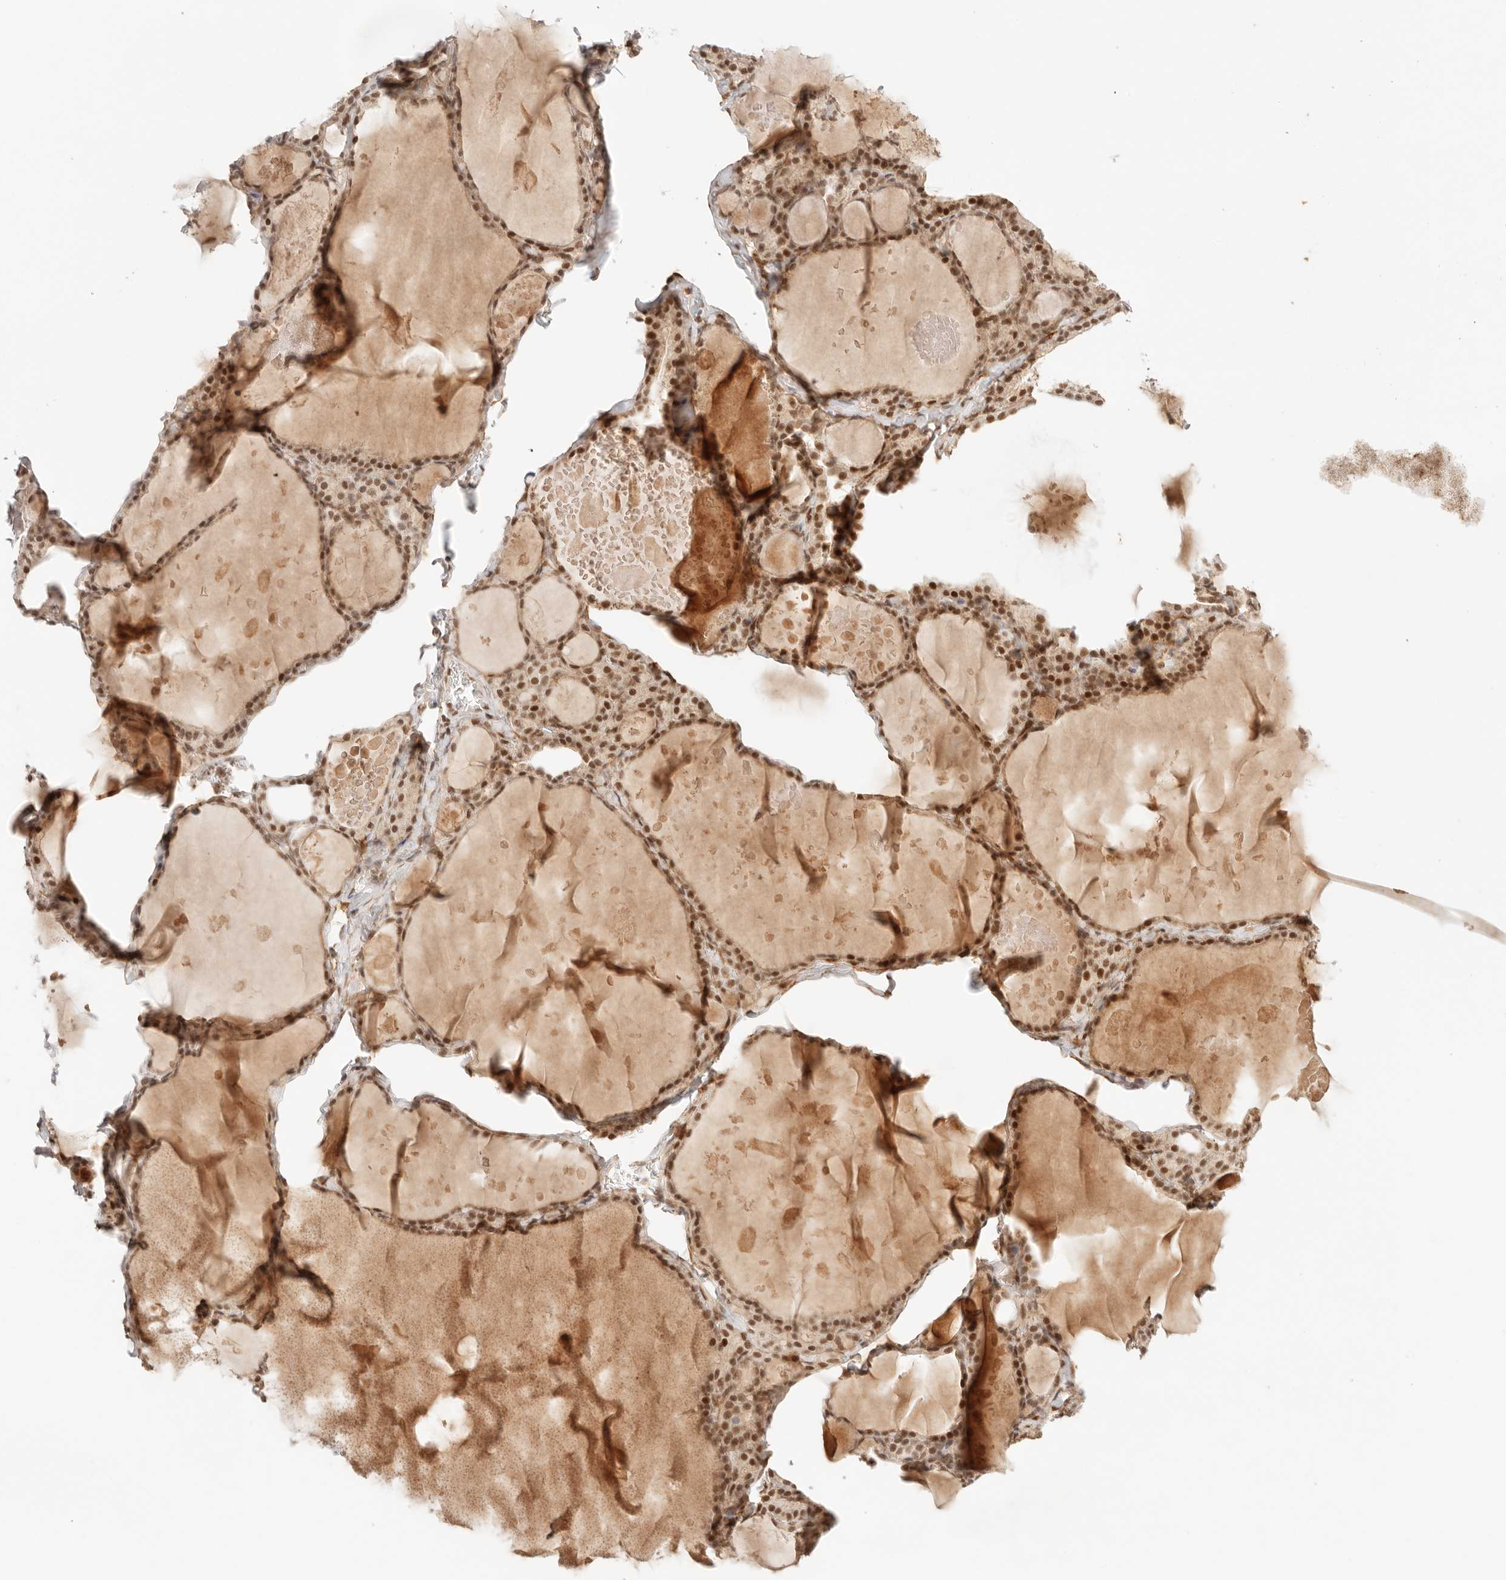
{"staining": {"intensity": "moderate", "quantity": ">75%", "location": "nuclear"}, "tissue": "thyroid gland", "cell_type": "Glandular cells", "image_type": "normal", "snomed": [{"axis": "morphology", "description": "Normal tissue, NOS"}, {"axis": "topography", "description": "Thyroid gland"}], "caption": "Immunohistochemical staining of benign human thyroid gland displays medium levels of moderate nuclear expression in approximately >75% of glandular cells. (DAB IHC with brightfield microscopy, high magnification).", "gene": "GTF2E2", "patient": {"sex": "male", "age": 56}}